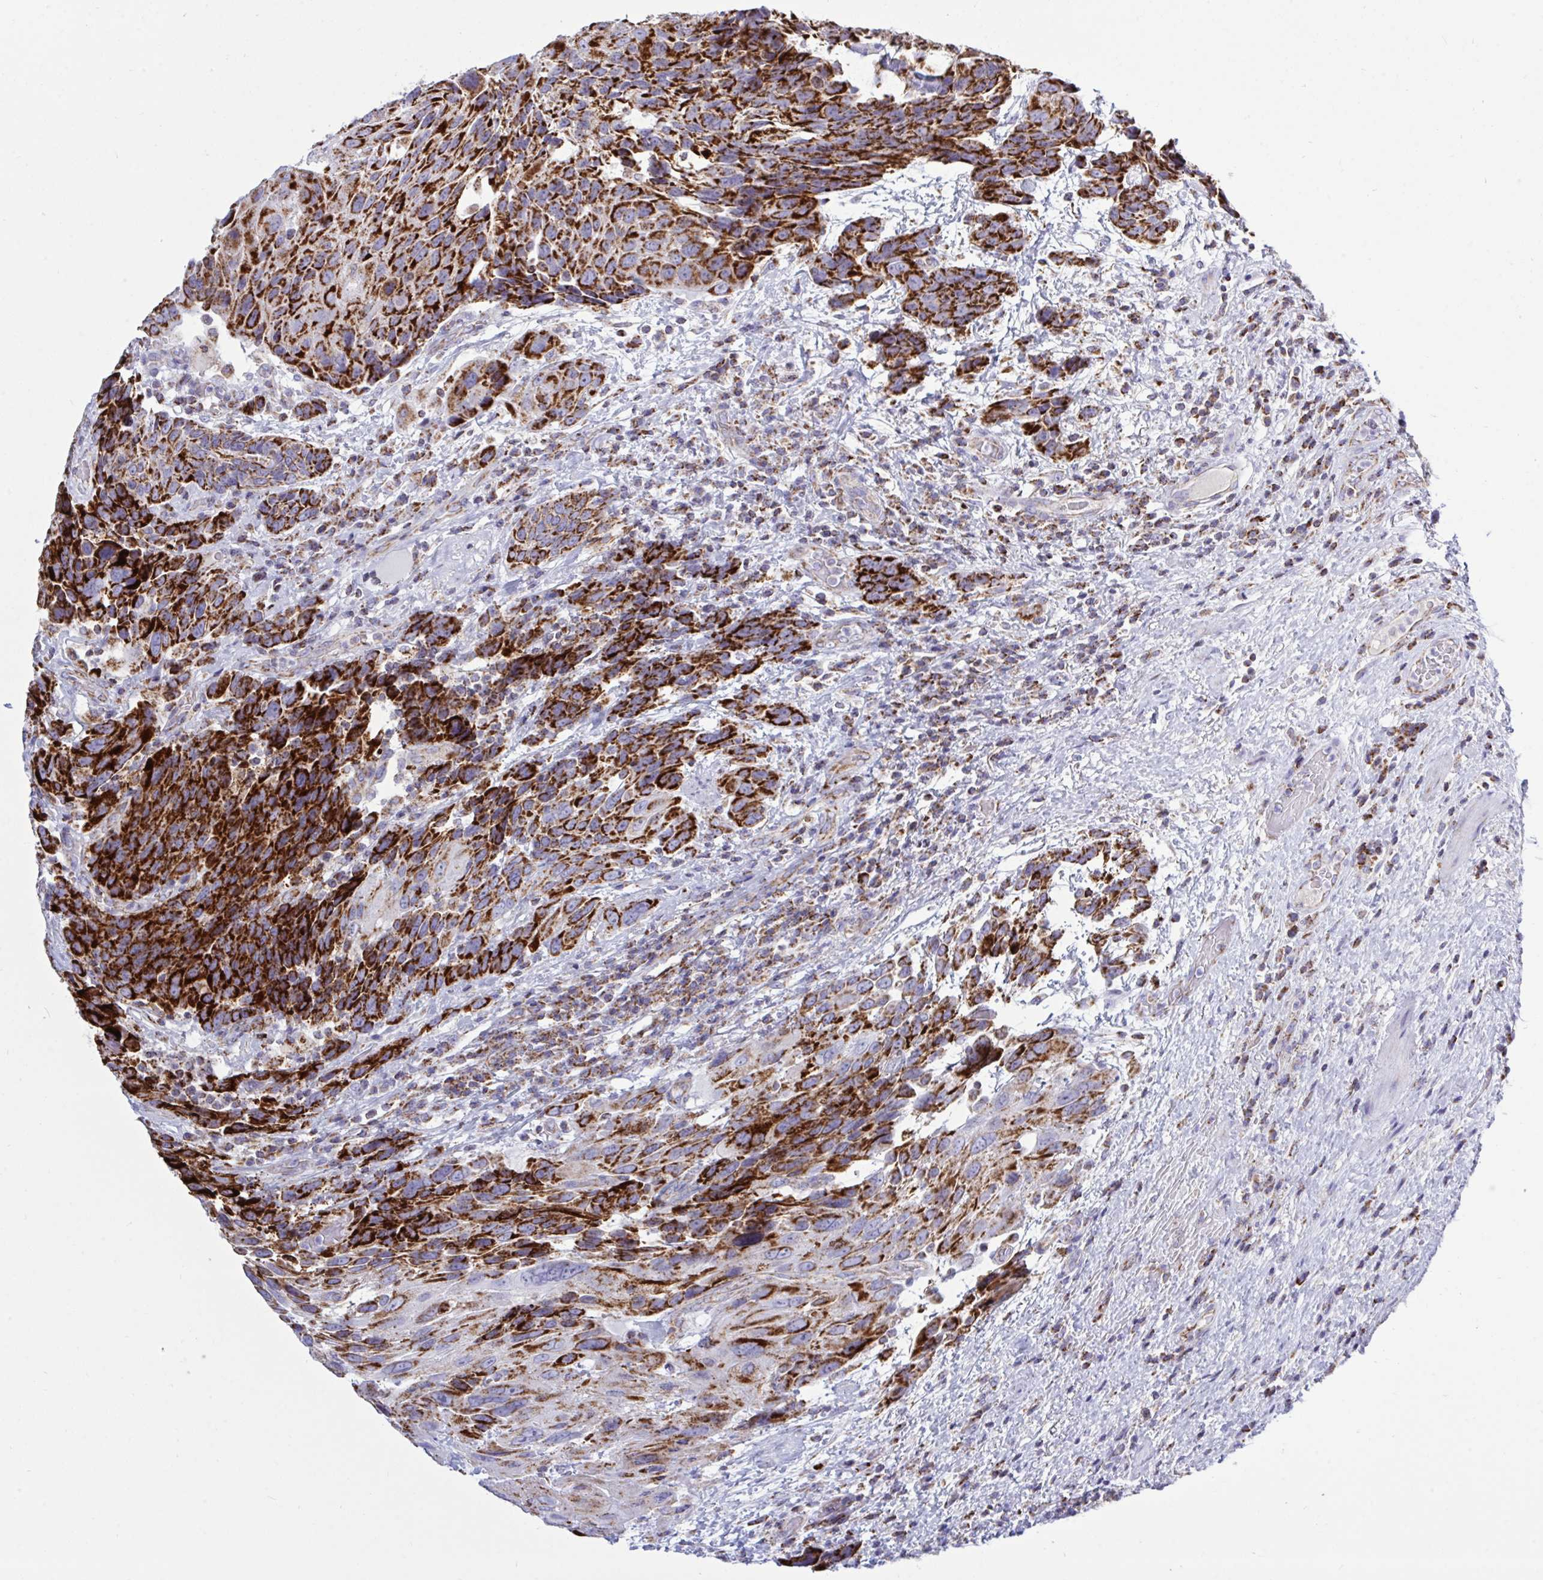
{"staining": {"intensity": "strong", "quantity": ">75%", "location": "cytoplasmic/membranous"}, "tissue": "urothelial cancer", "cell_type": "Tumor cells", "image_type": "cancer", "snomed": [{"axis": "morphology", "description": "Urothelial carcinoma, High grade"}, {"axis": "topography", "description": "Urinary bladder"}], "caption": "The photomicrograph shows a brown stain indicating the presence of a protein in the cytoplasmic/membranous of tumor cells in high-grade urothelial carcinoma. The protein is shown in brown color, while the nuclei are stained blue.", "gene": "HSPE1", "patient": {"sex": "female", "age": 70}}